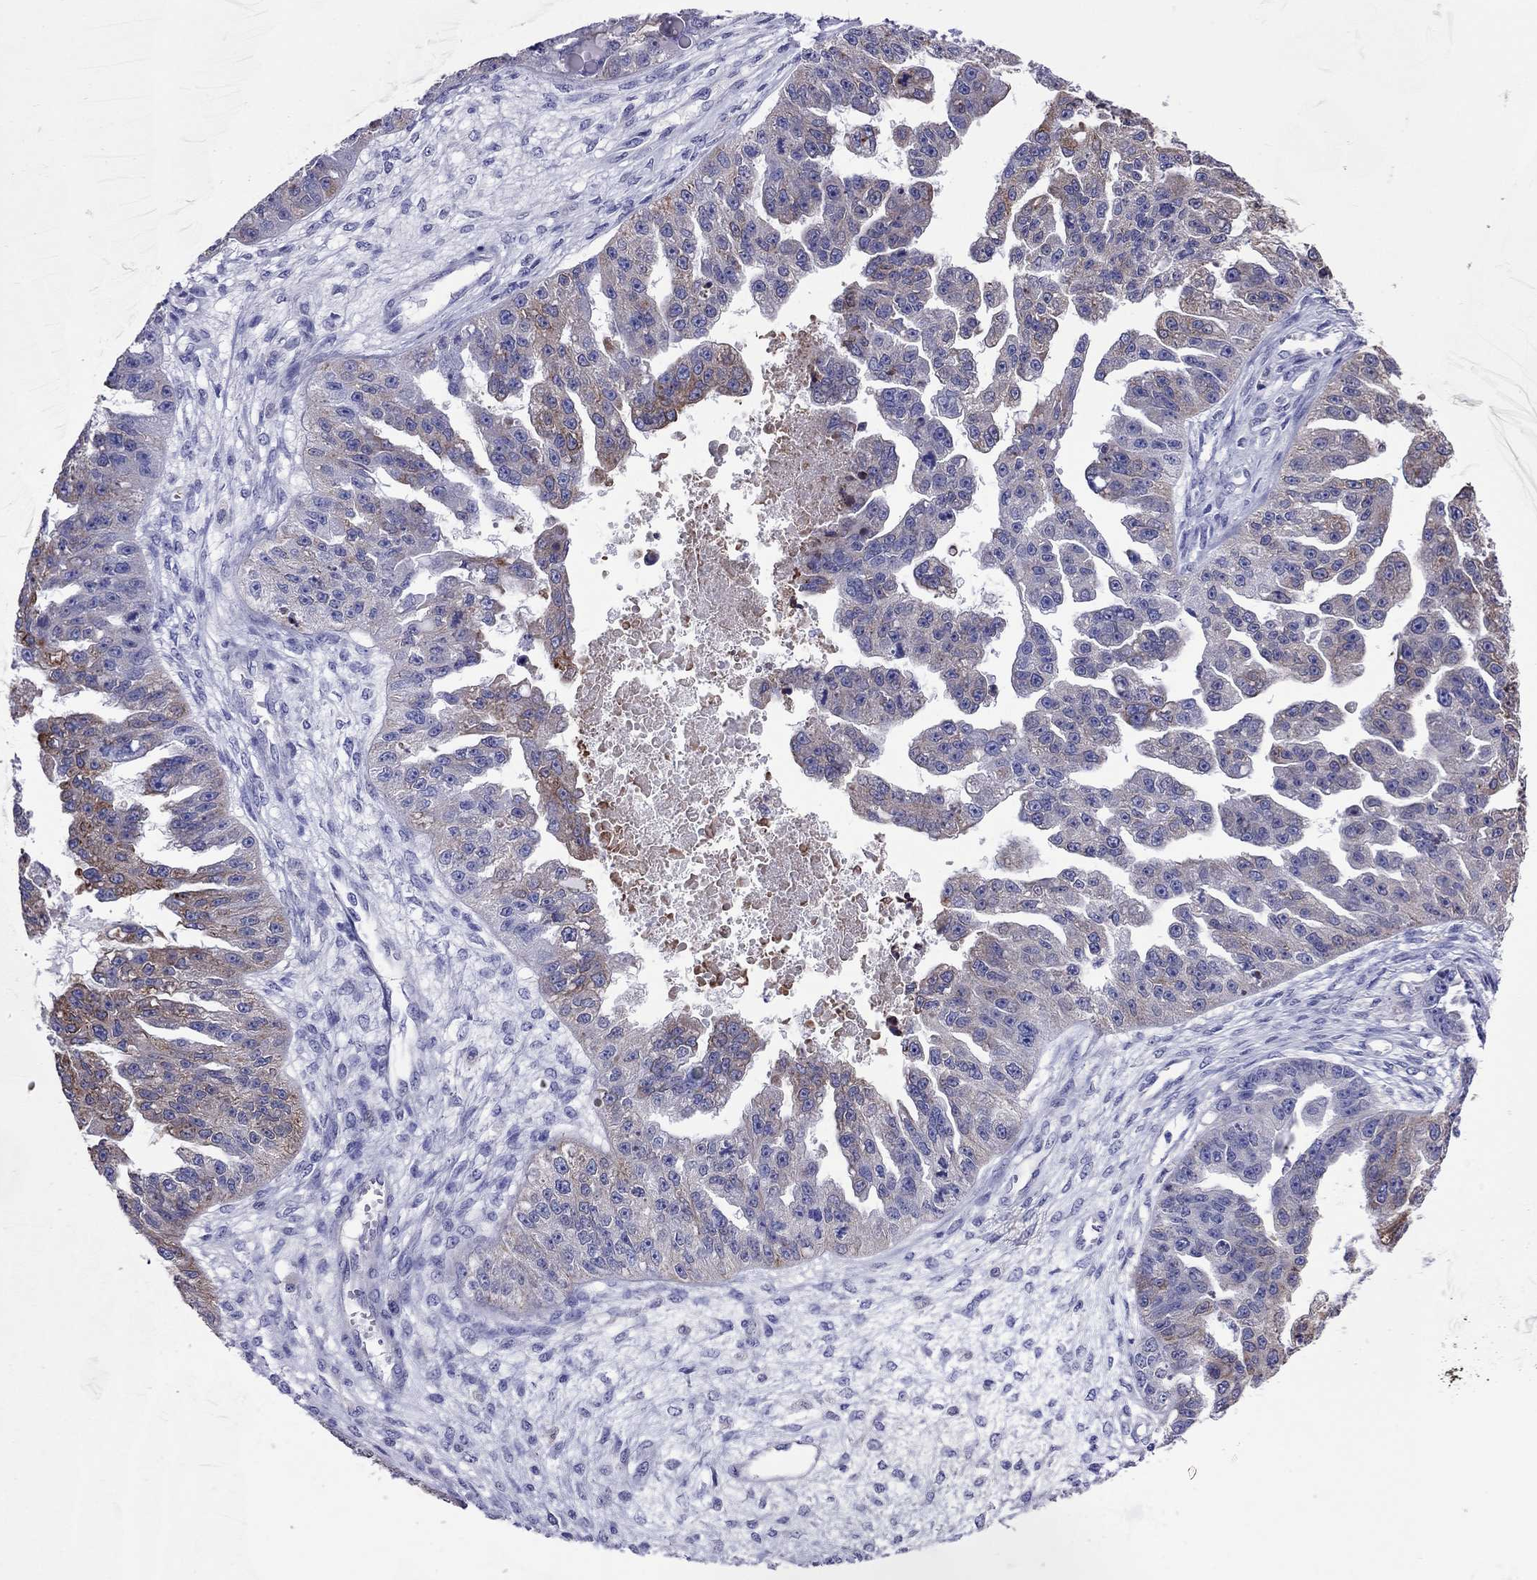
{"staining": {"intensity": "moderate", "quantity": "<25%", "location": "cytoplasmic/membranous"}, "tissue": "ovarian cancer", "cell_type": "Tumor cells", "image_type": "cancer", "snomed": [{"axis": "morphology", "description": "Cystadenocarcinoma, serous, NOS"}, {"axis": "topography", "description": "Ovary"}], "caption": "Tumor cells demonstrate moderate cytoplasmic/membranous staining in about <25% of cells in ovarian cancer. (Brightfield microscopy of DAB IHC at high magnification).", "gene": "ADORA2A", "patient": {"sex": "female", "age": 58}}